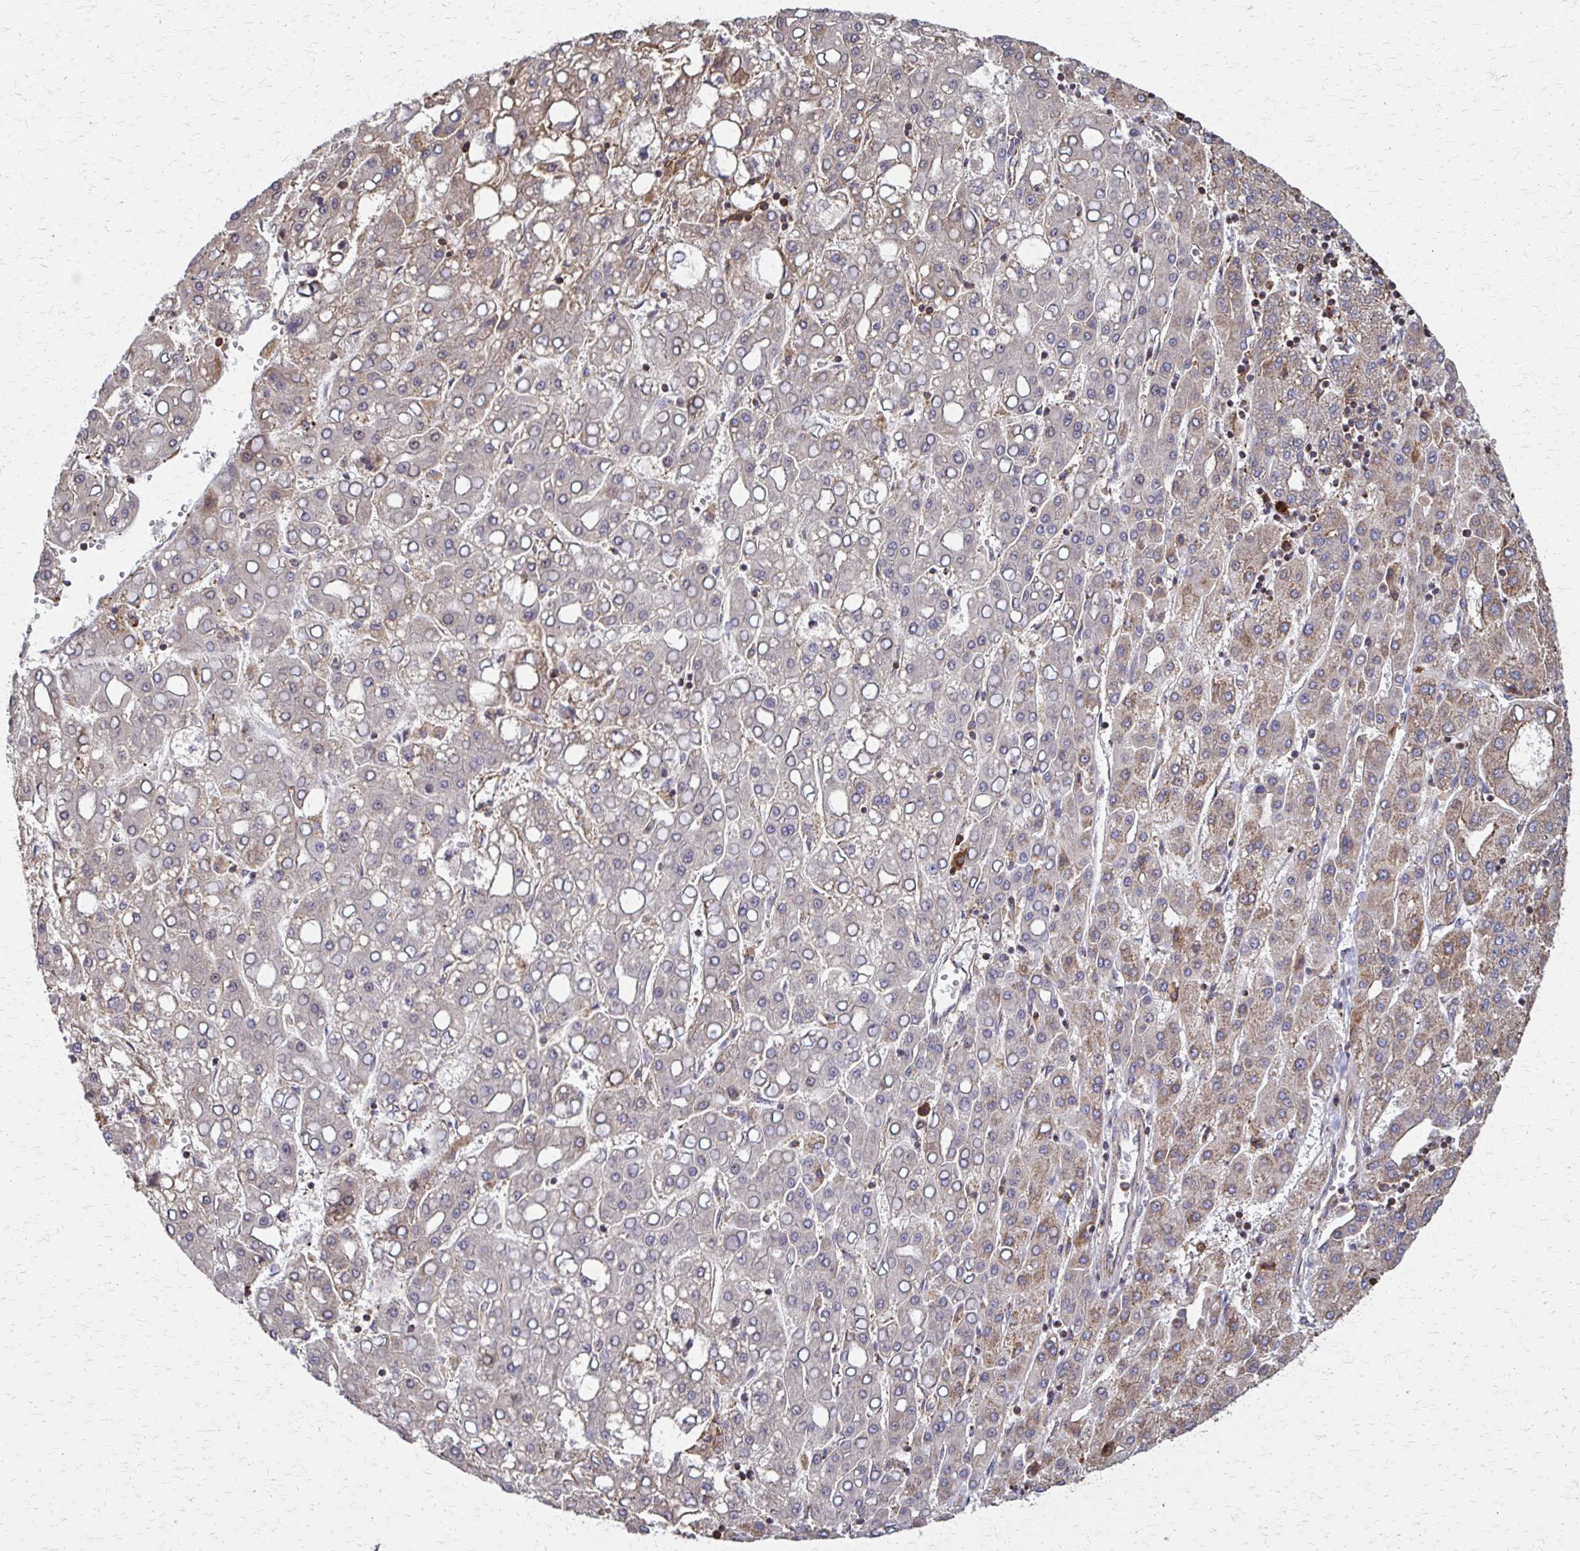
{"staining": {"intensity": "weak", "quantity": "<25%", "location": "cytoplasmic/membranous"}, "tissue": "liver cancer", "cell_type": "Tumor cells", "image_type": "cancer", "snomed": [{"axis": "morphology", "description": "Carcinoma, Hepatocellular, NOS"}, {"axis": "topography", "description": "Liver"}], "caption": "This micrograph is of liver cancer stained with immunohistochemistry (IHC) to label a protein in brown with the nuclei are counter-stained blue. There is no staining in tumor cells.", "gene": "EEF2", "patient": {"sex": "male", "age": 65}}